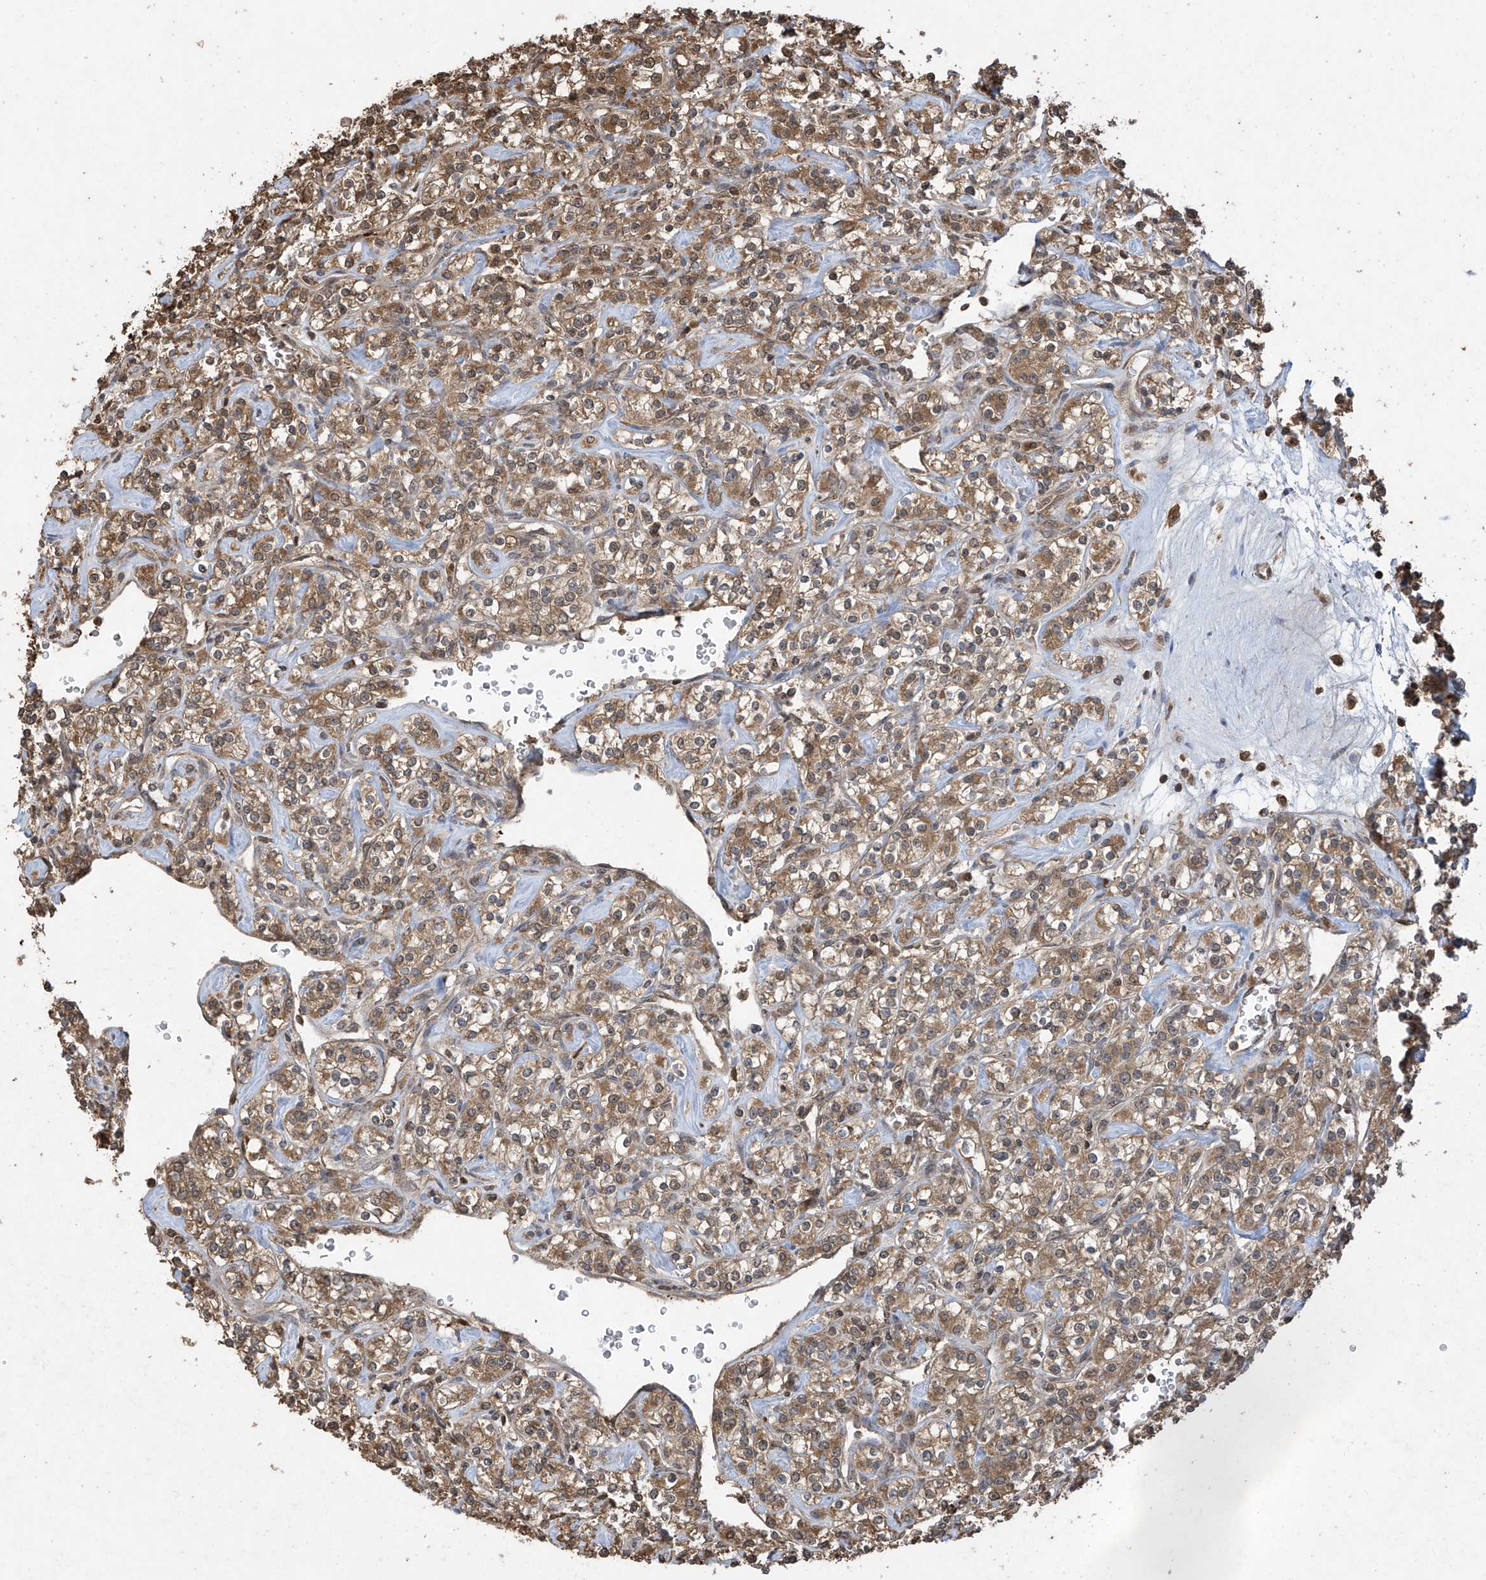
{"staining": {"intensity": "moderate", "quantity": ">75%", "location": "cytoplasmic/membranous"}, "tissue": "renal cancer", "cell_type": "Tumor cells", "image_type": "cancer", "snomed": [{"axis": "morphology", "description": "Adenocarcinoma, NOS"}, {"axis": "topography", "description": "Kidney"}], "caption": "Adenocarcinoma (renal) stained with a protein marker displays moderate staining in tumor cells.", "gene": "PNPT1", "patient": {"sex": "male", "age": 77}}